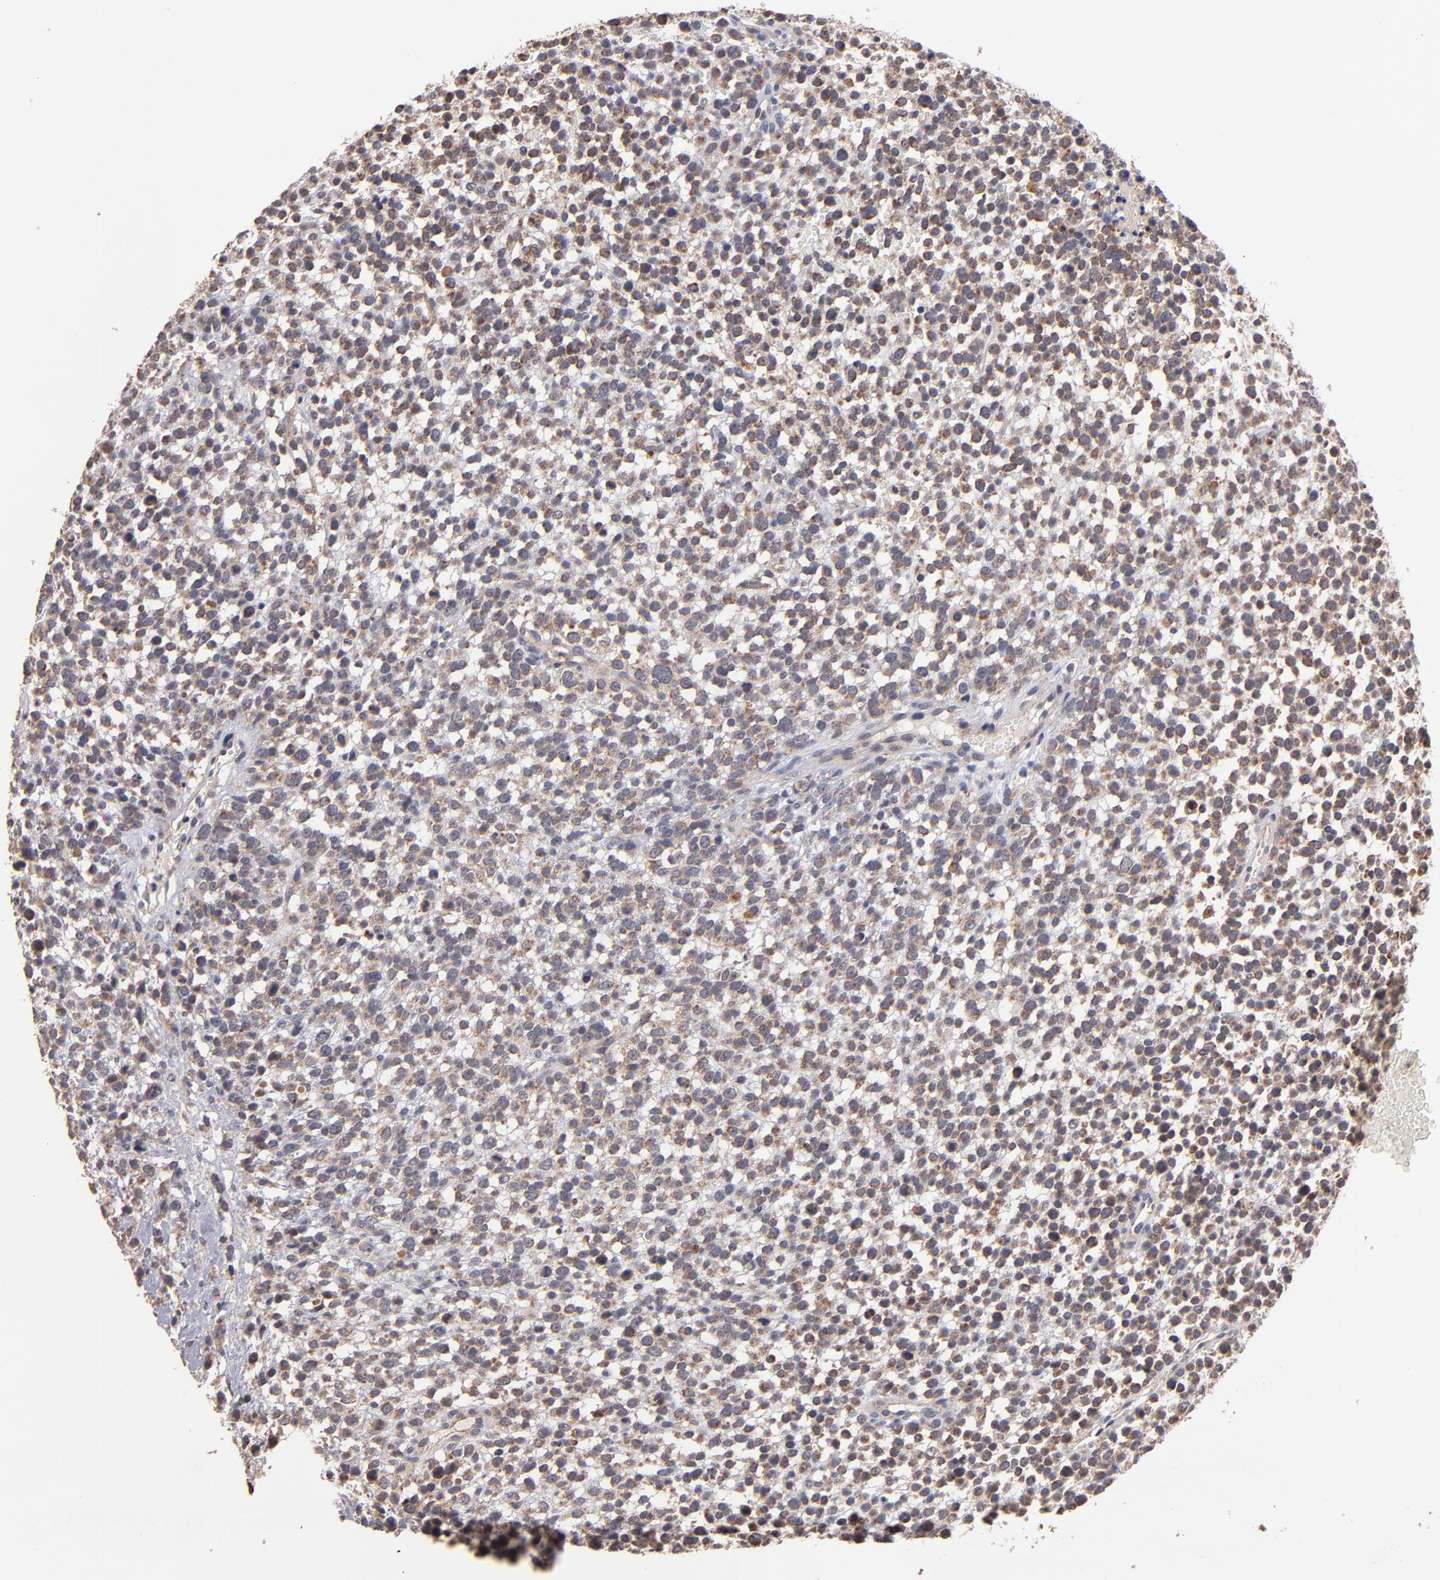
{"staining": {"intensity": "moderate", "quantity": ">75%", "location": "cytoplasmic/membranous"}, "tissue": "glioma", "cell_type": "Tumor cells", "image_type": "cancer", "snomed": [{"axis": "morphology", "description": "Glioma, malignant, High grade"}, {"axis": "topography", "description": "Brain"}], "caption": "This image displays IHC staining of human malignant high-grade glioma, with medium moderate cytoplasmic/membranous staining in about >75% of tumor cells.", "gene": "DIABLO", "patient": {"sex": "male", "age": 66}}